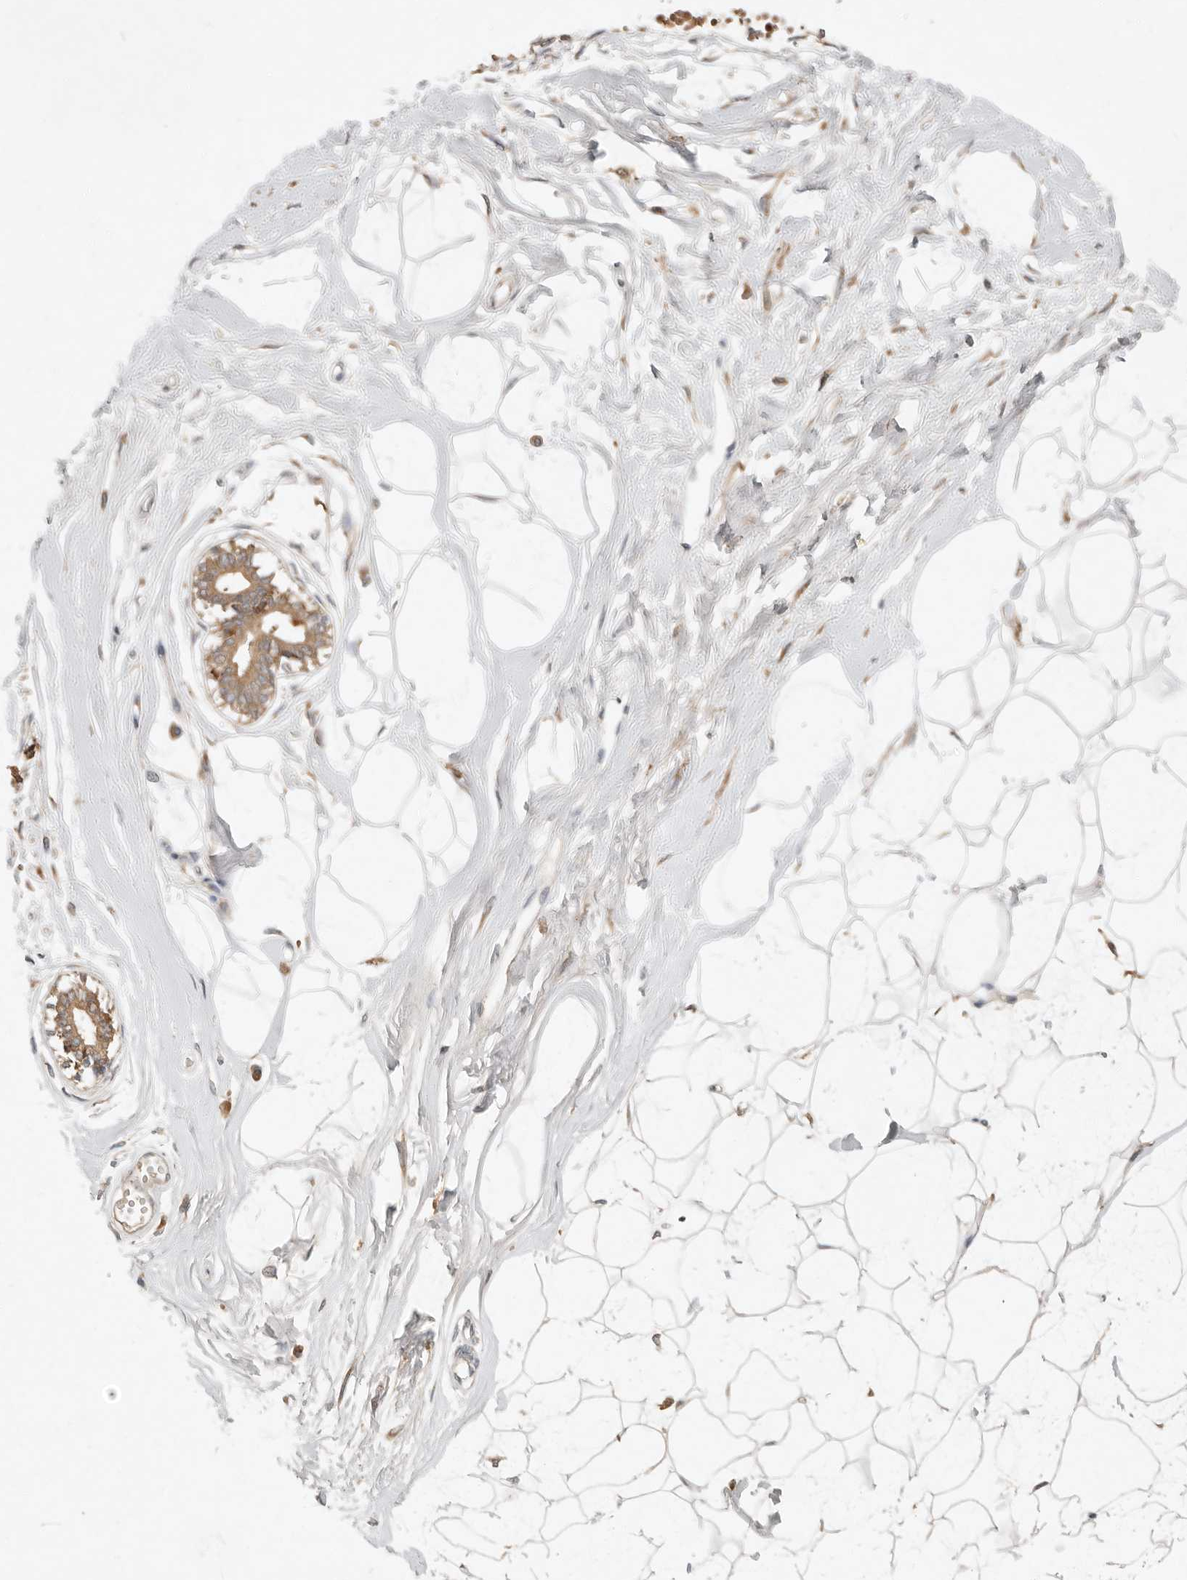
{"staining": {"intensity": "weak", "quantity": "<25%", "location": "cytoplasmic/membranous"}, "tissue": "breast", "cell_type": "Adipocytes", "image_type": "normal", "snomed": [{"axis": "morphology", "description": "Normal tissue, NOS"}, {"axis": "topography", "description": "Breast"}], "caption": "Immunohistochemistry (IHC) of unremarkable human breast exhibits no positivity in adipocytes.", "gene": "ARHGEF10L", "patient": {"sex": "female", "age": 45}}